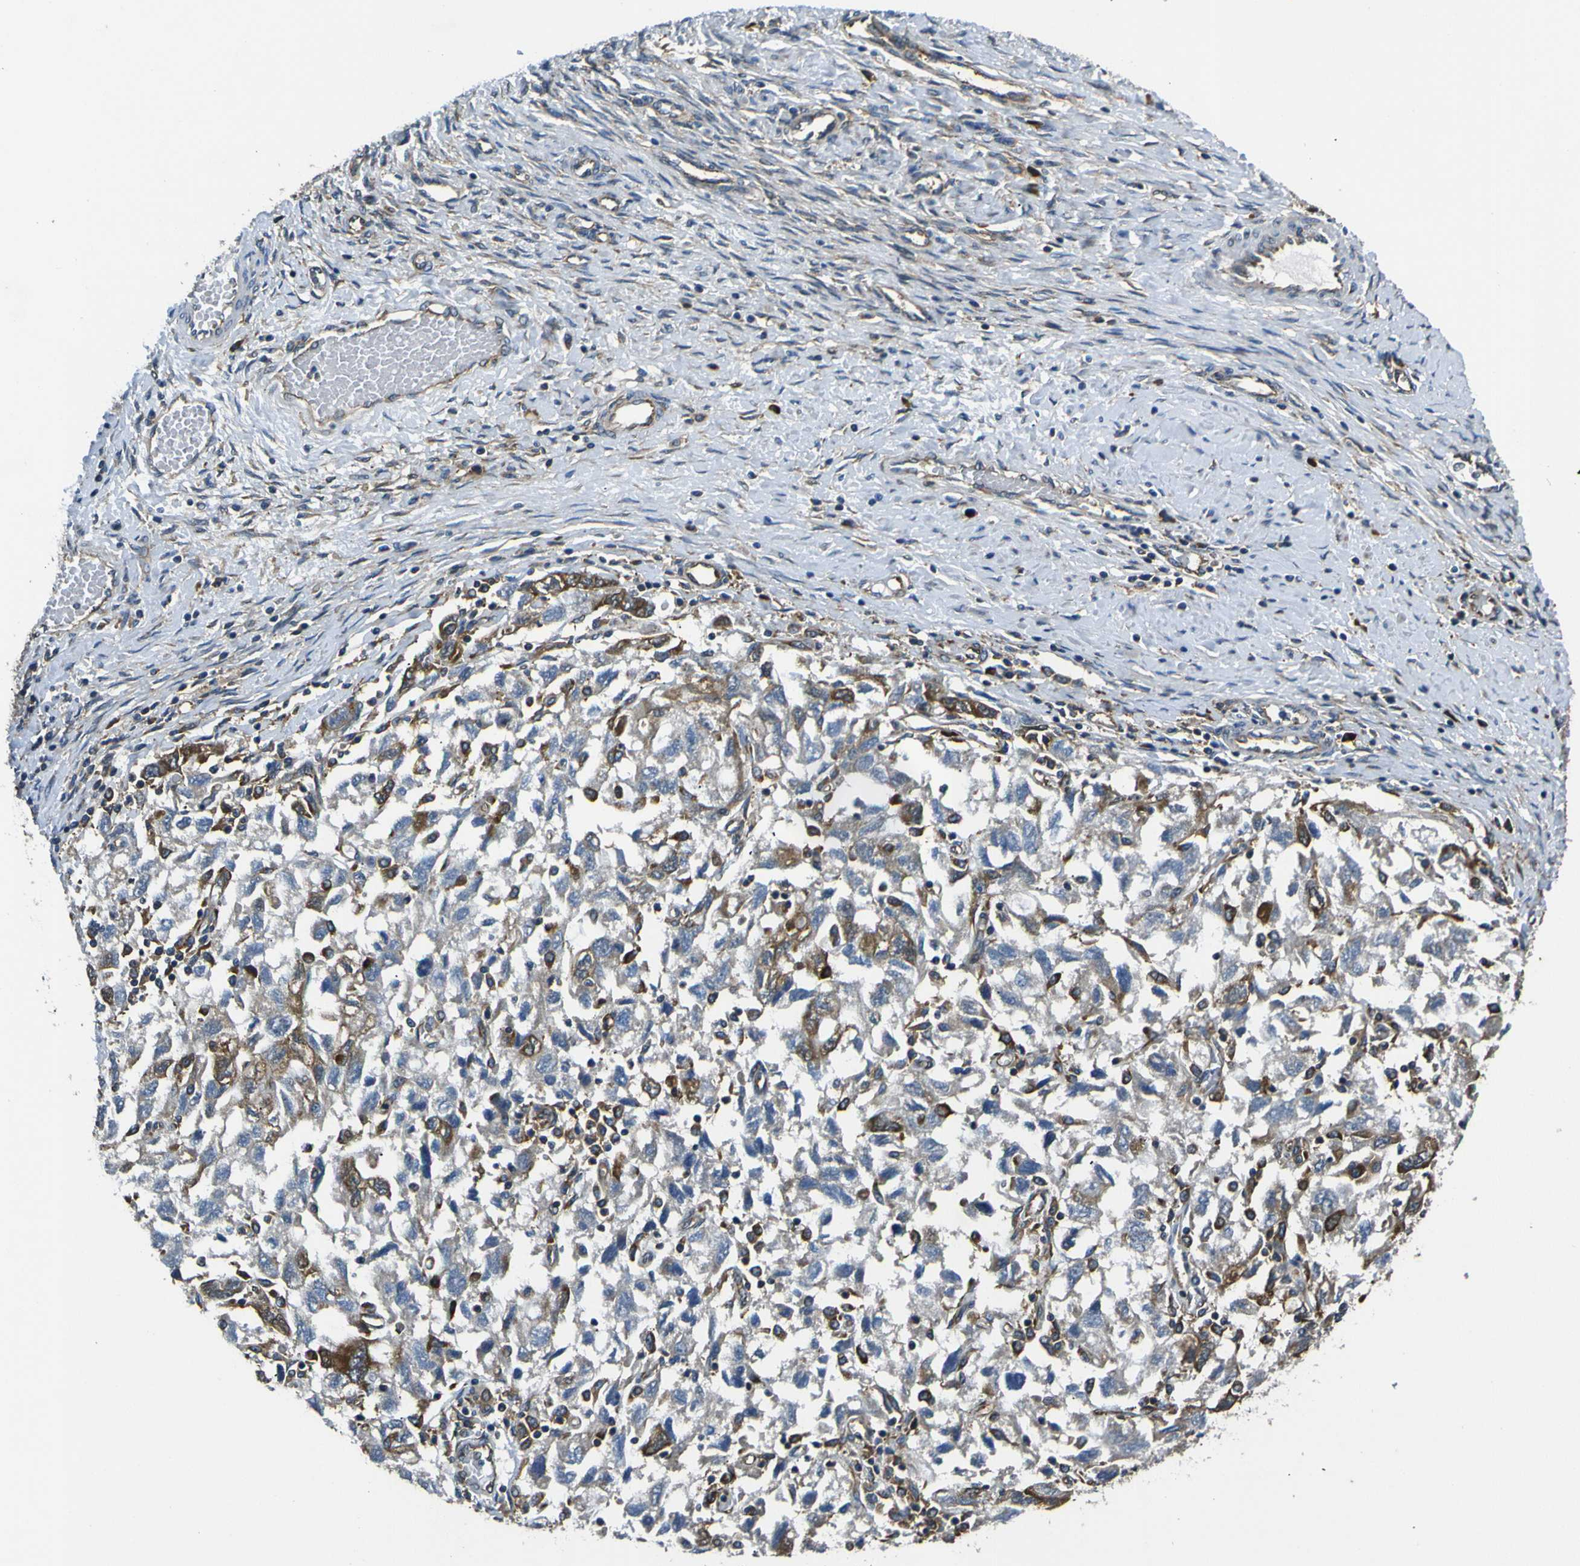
{"staining": {"intensity": "moderate", "quantity": "25%-75%", "location": "cytoplasmic/membranous"}, "tissue": "ovarian cancer", "cell_type": "Tumor cells", "image_type": "cancer", "snomed": [{"axis": "morphology", "description": "Carcinoma, NOS"}, {"axis": "morphology", "description": "Cystadenocarcinoma, serous, NOS"}, {"axis": "topography", "description": "Ovary"}], "caption": "A medium amount of moderate cytoplasmic/membranous expression is seen in approximately 25%-75% of tumor cells in ovarian cancer (carcinoma) tissue. (Brightfield microscopy of DAB IHC at high magnification).", "gene": "RPSA", "patient": {"sex": "female", "age": 69}}